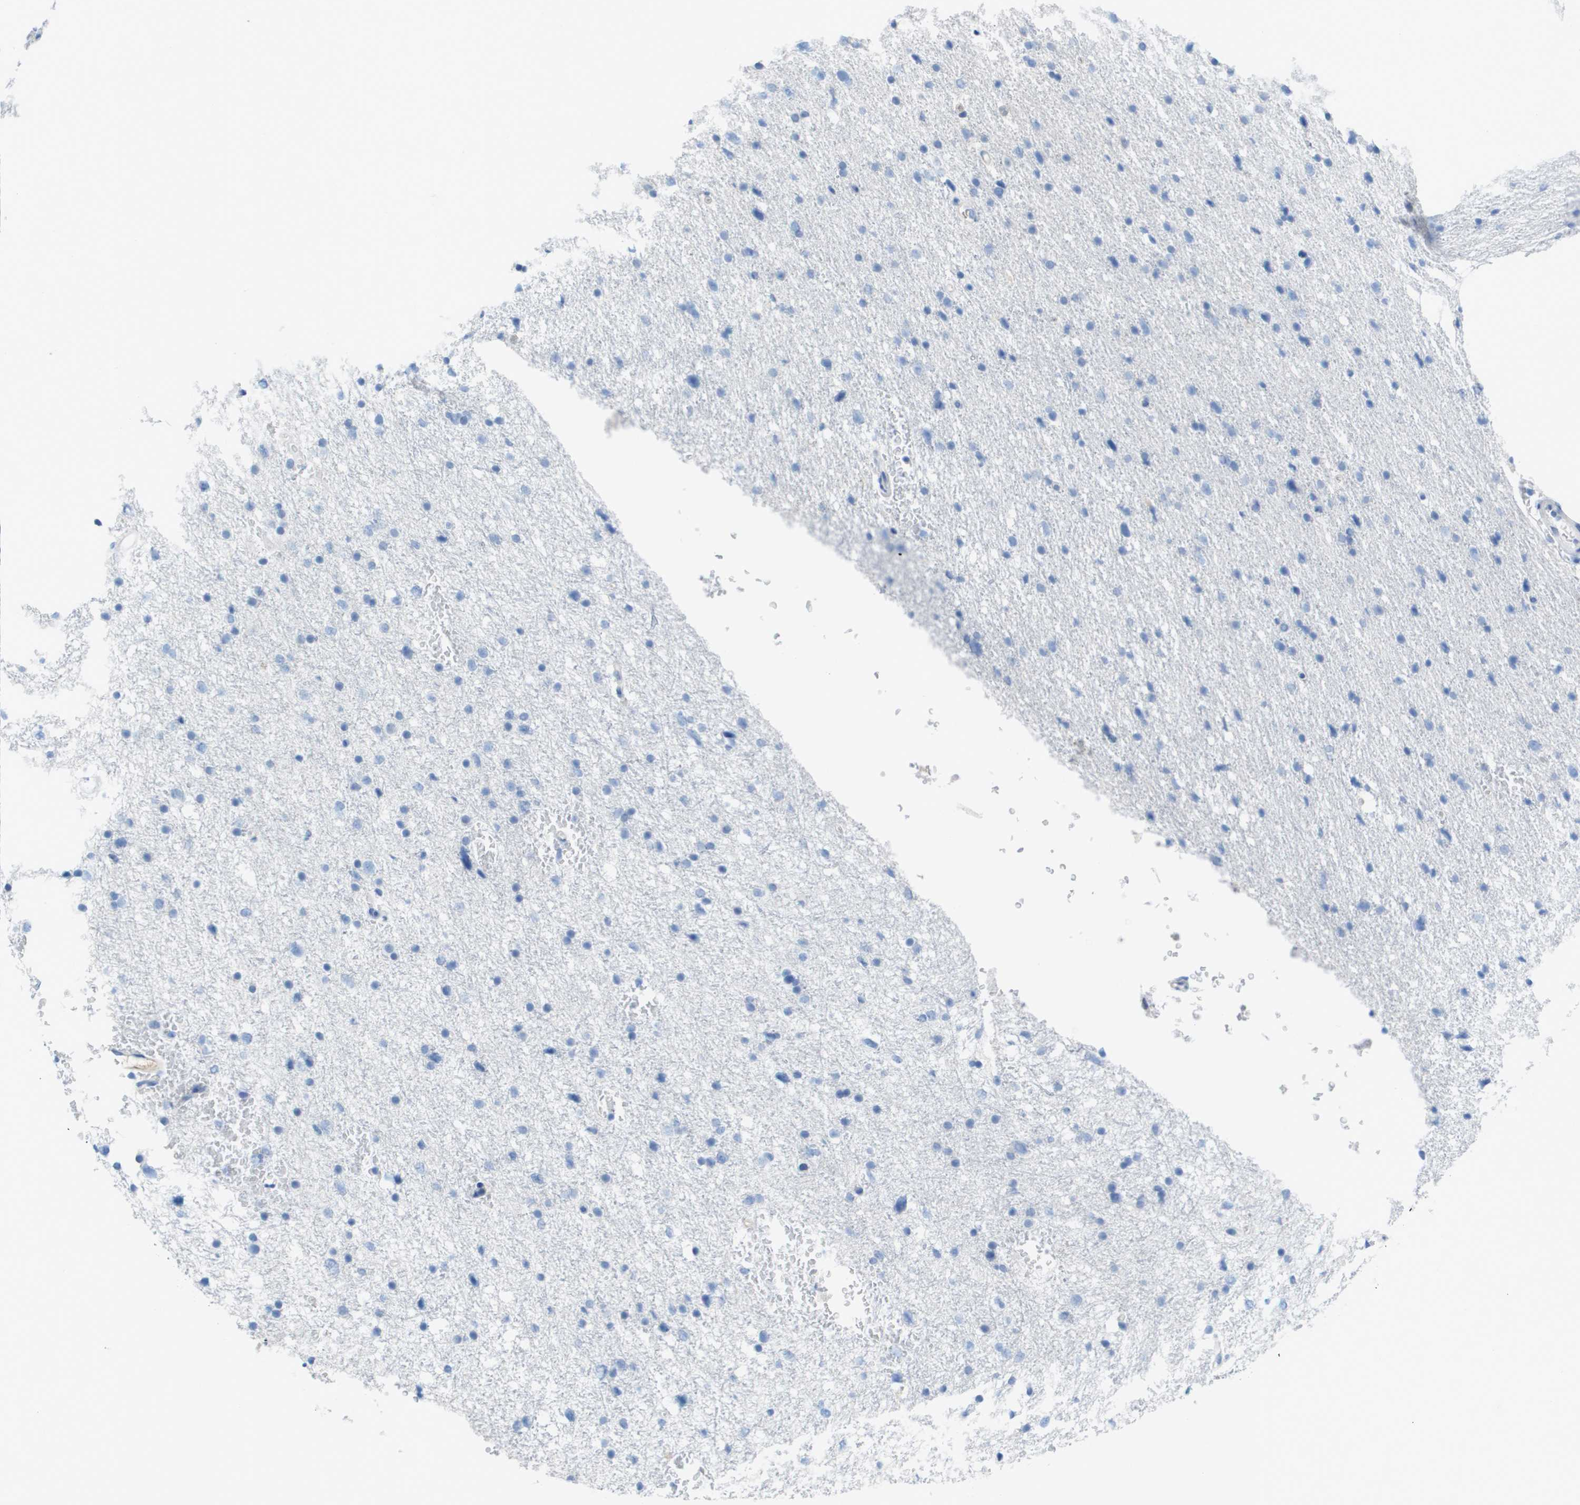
{"staining": {"intensity": "negative", "quantity": "none", "location": "none"}, "tissue": "glioma", "cell_type": "Tumor cells", "image_type": "cancer", "snomed": [{"axis": "morphology", "description": "Glioma, malignant, Low grade"}, {"axis": "topography", "description": "Brain"}], "caption": "Image shows no significant protein positivity in tumor cells of malignant glioma (low-grade).", "gene": "GPR18", "patient": {"sex": "female", "age": 37}}